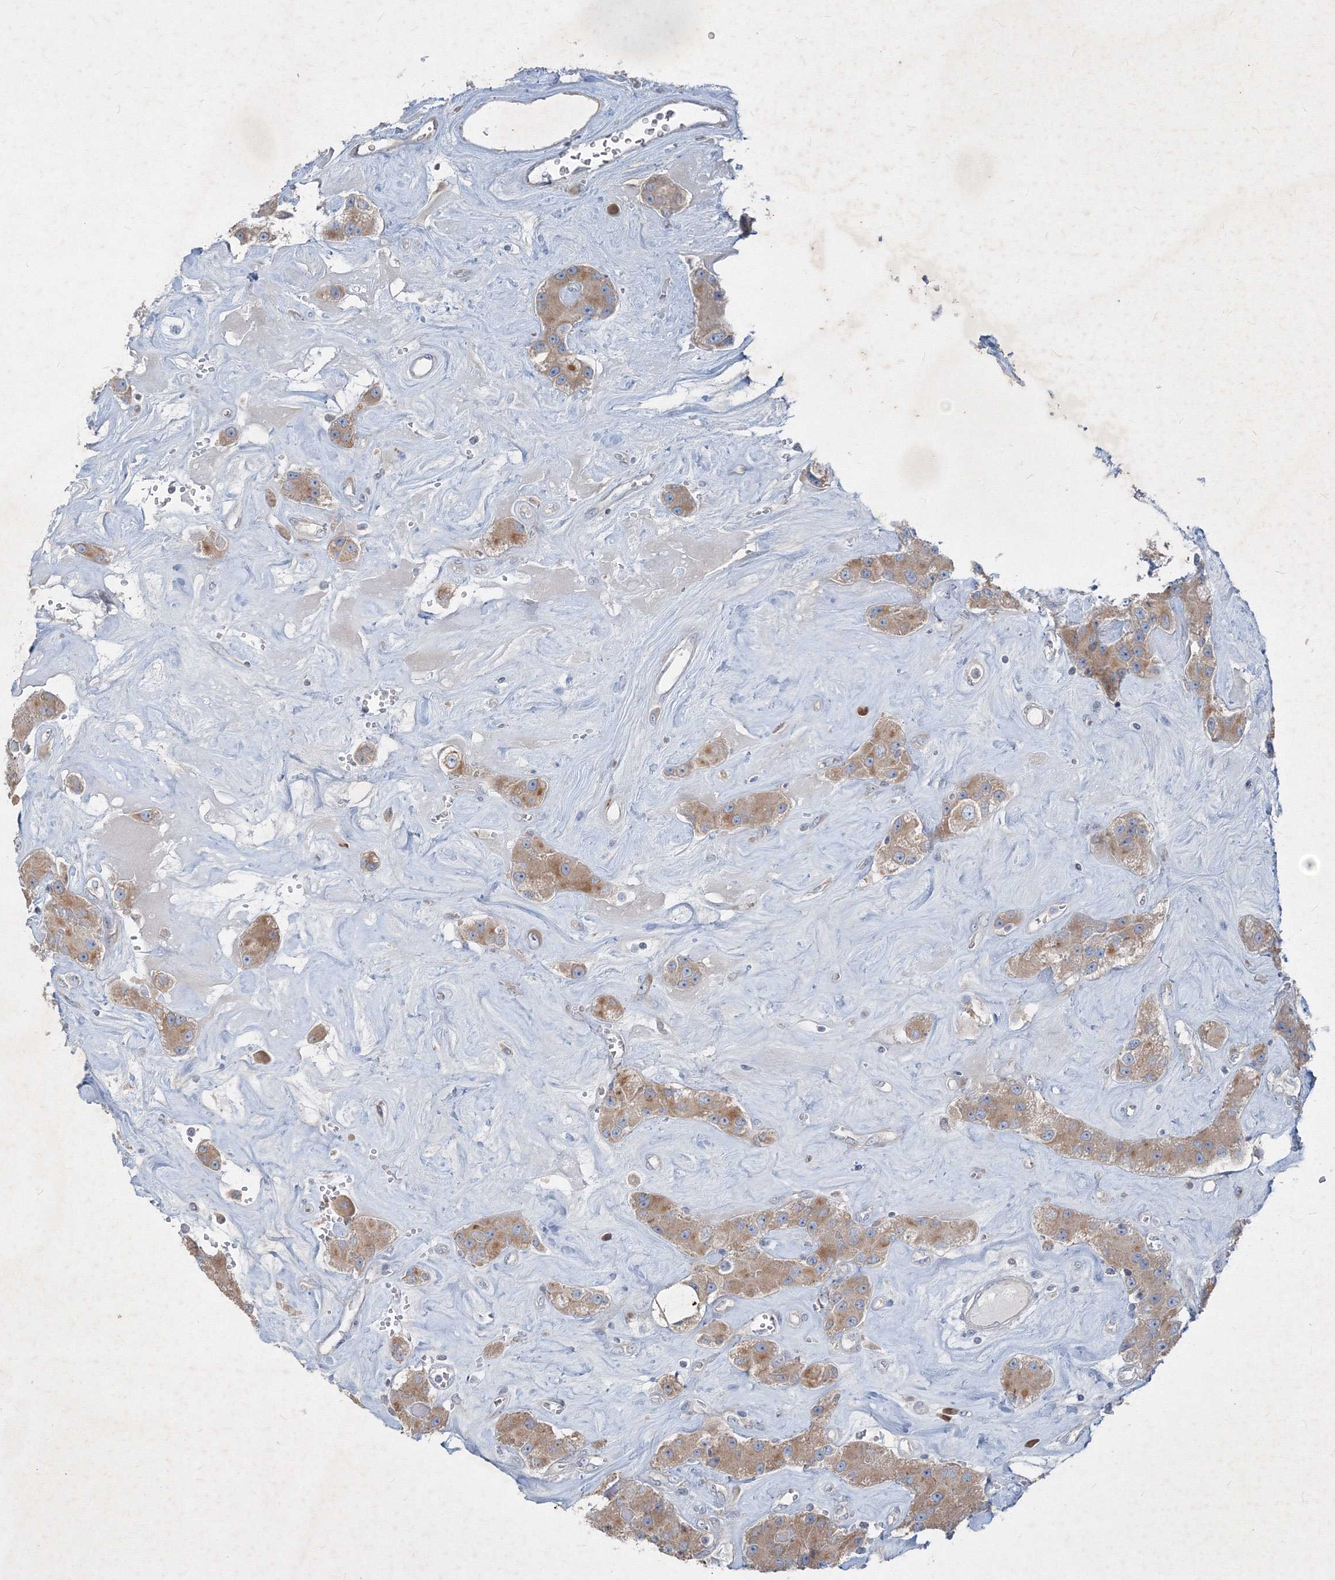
{"staining": {"intensity": "moderate", "quantity": ">75%", "location": "cytoplasmic/membranous"}, "tissue": "carcinoid", "cell_type": "Tumor cells", "image_type": "cancer", "snomed": [{"axis": "morphology", "description": "Carcinoid, malignant, NOS"}, {"axis": "topography", "description": "Pancreas"}], "caption": "A brown stain highlights moderate cytoplasmic/membranous expression of a protein in malignant carcinoid tumor cells.", "gene": "IFNAR1", "patient": {"sex": "male", "age": 41}}